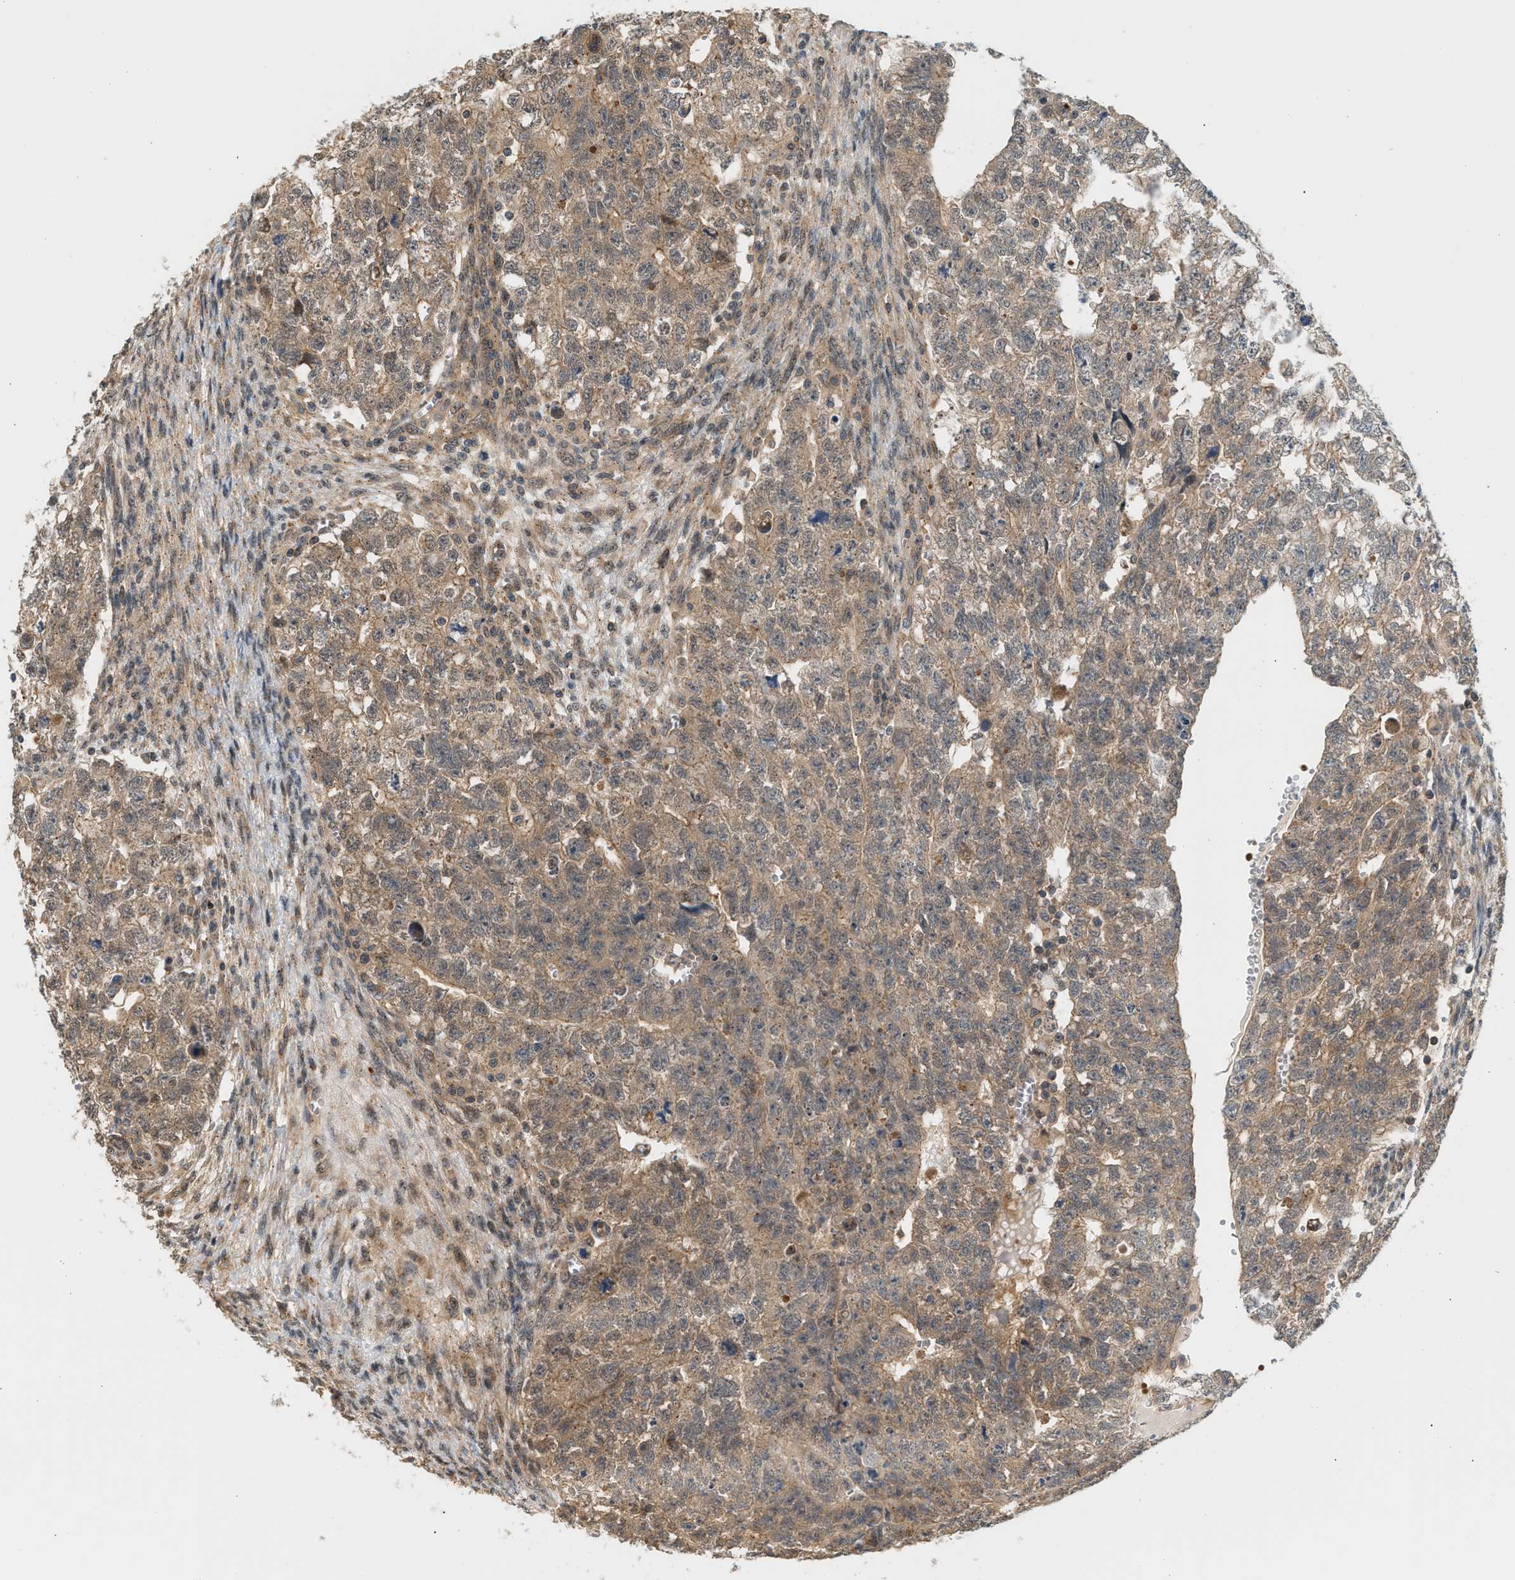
{"staining": {"intensity": "moderate", "quantity": ">75%", "location": "cytoplasmic/membranous"}, "tissue": "testis cancer", "cell_type": "Tumor cells", "image_type": "cancer", "snomed": [{"axis": "morphology", "description": "Seminoma, NOS"}, {"axis": "morphology", "description": "Carcinoma, Embryonal, NOS"}, {"axis": "topography", "description": "Testis"}], "caption": "Tumor cells reveal medium levels of moderate cytoplasmic/membranous positivity in about >75% of cells in human testis seminoma.", "gene": "MAP2K5", "patient": {"sex": "male", "age": 38}}